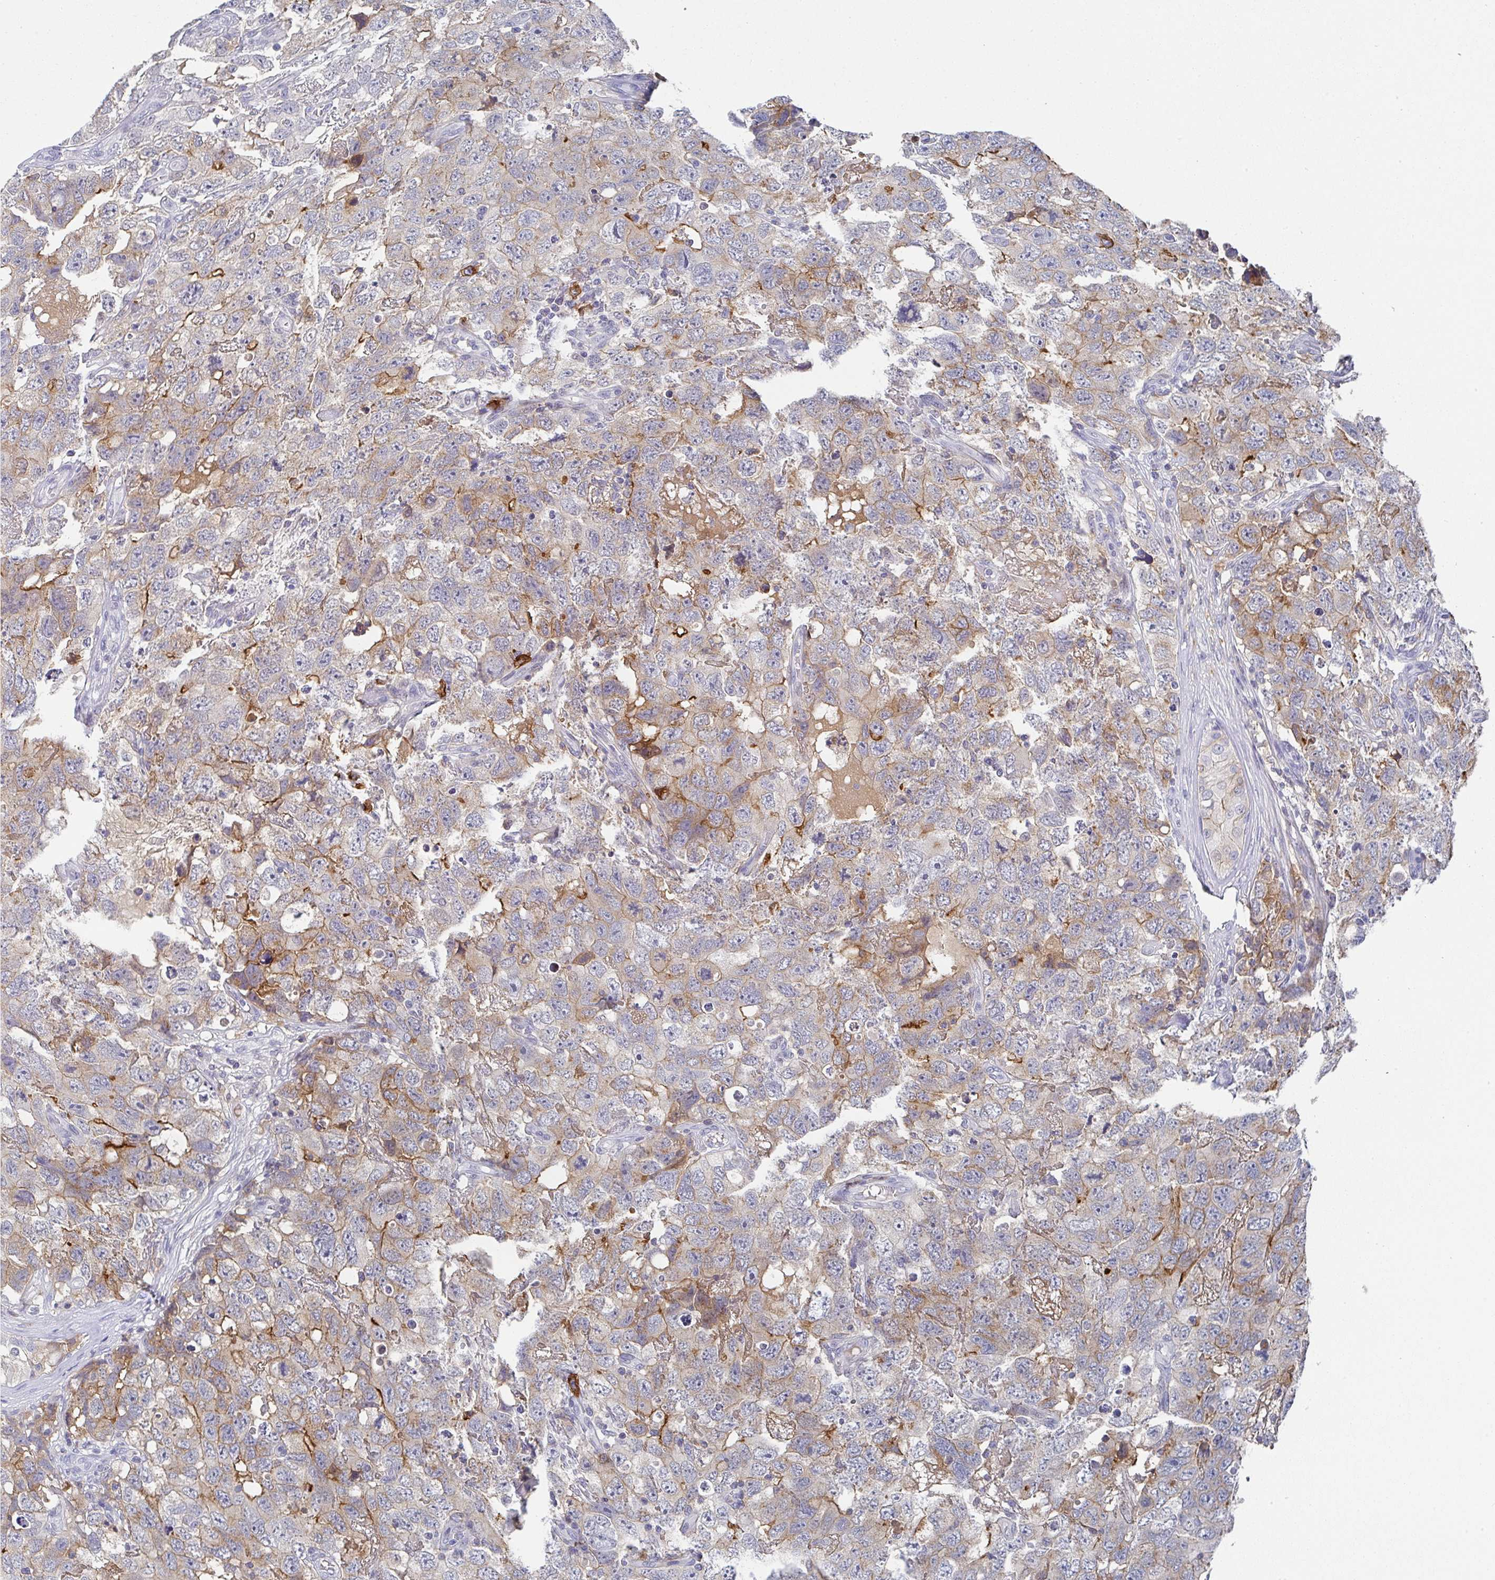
{"staining": {"intensity": "moderate", "quantity": "<25%", "location": "cytoplasmic/membranous"}, "tissue": "testis cancer", "cell_type": "Tumor cells", "image_type": "cancer", "snomed": [{"axis": "morphology", "description": "Carcinoma, Embryonal, NOS"}, {"axis": "topography", "description": "Testis"}], "caption": "Tumor cells exhibit low levels of moderate cytoplasmic/membranous positivity in about <25% of cells in testis embryonal carcinoma. Using DAB (brown) and hematoxylin (blue) stains, captured at high magnification using brightfield microscopy.", "gene": "TNFRSF8", "patient": {"sex": "male", "age": 22}}